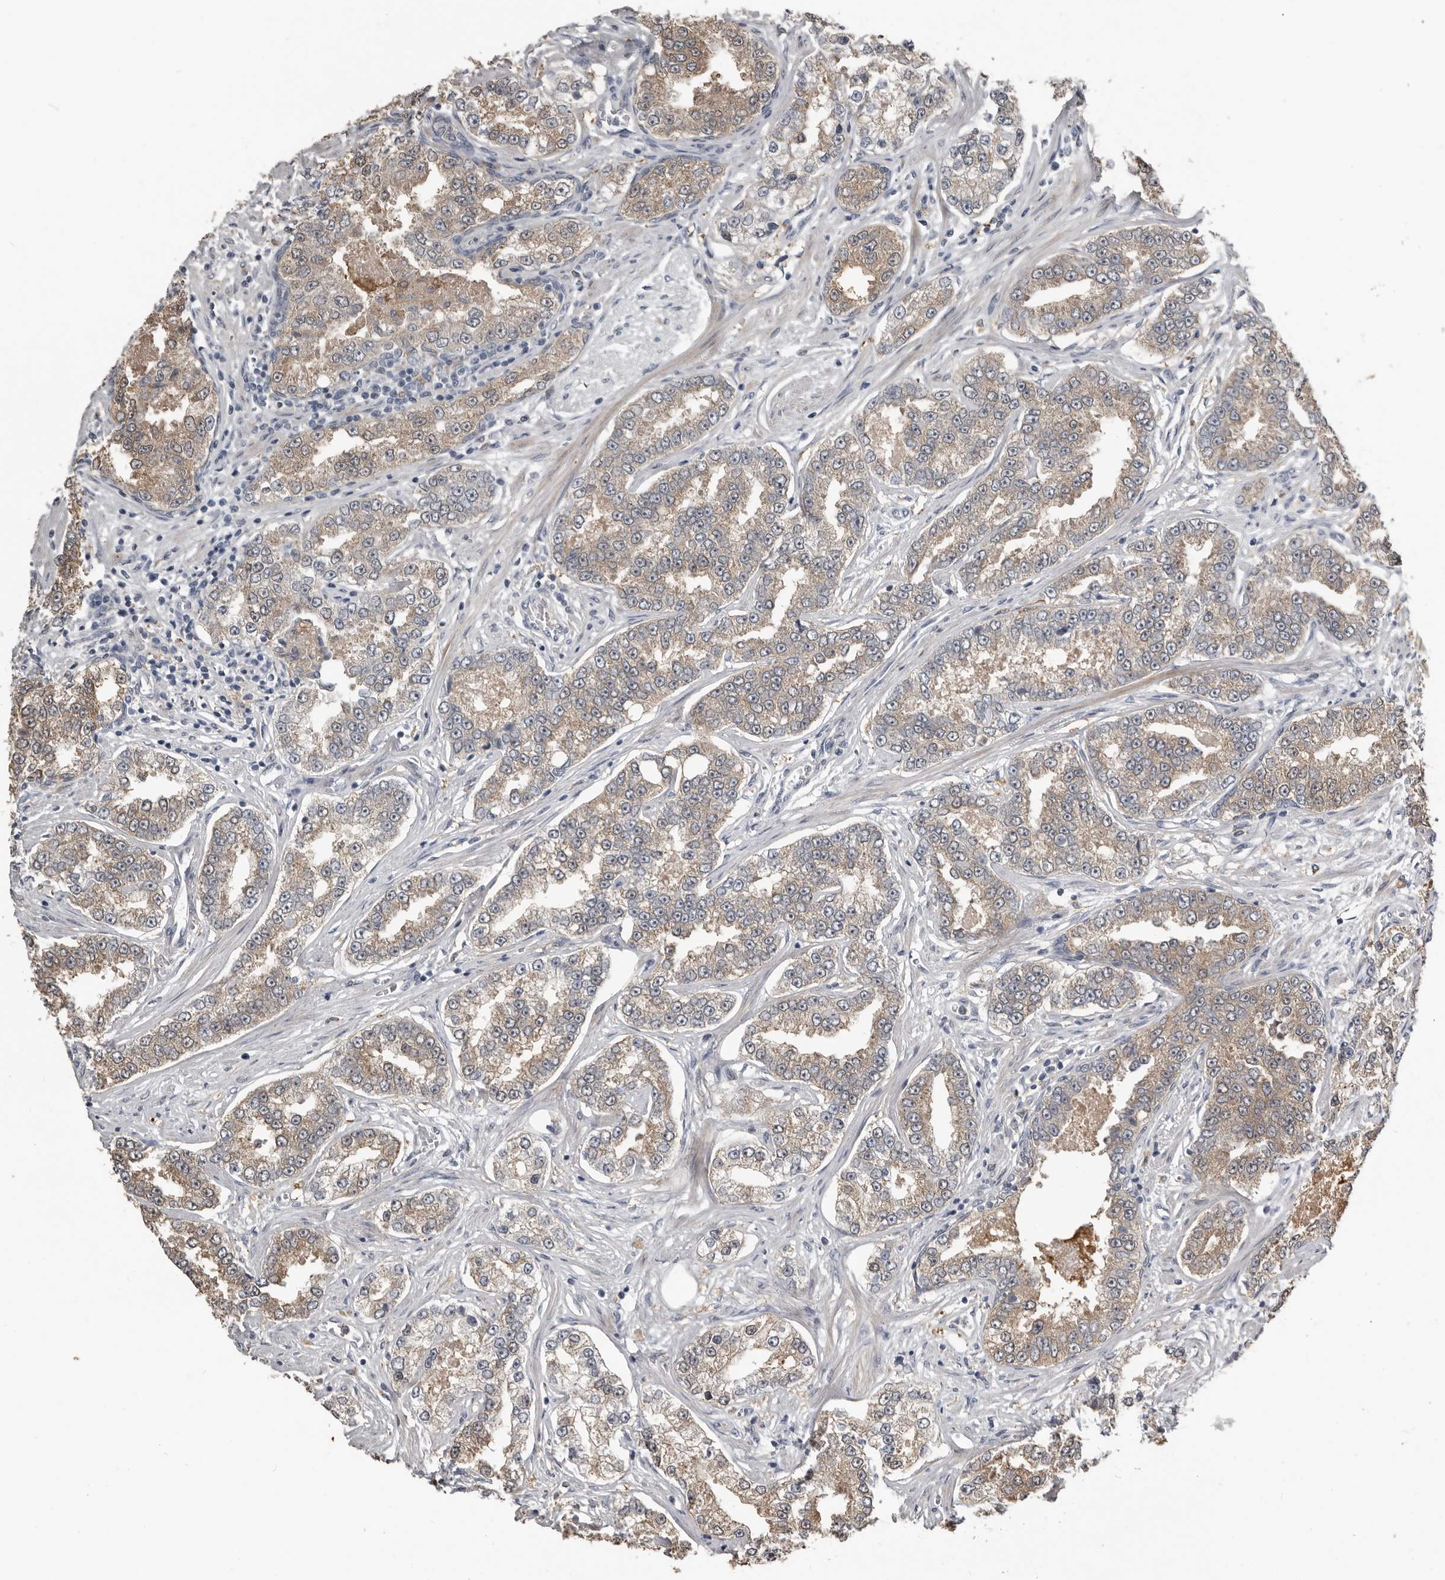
{"staining": {"intensity": "weak", "quantity": ">75%", "location": "cytoplasmic/membranous"}, "tissue": "prostate cancer", "cell_type": "Tumor cells", "image_type": "cancer", "snomed": [{"axis": "morphology", "description": "Normal tissue, NOS"}, {"axis": "morphology", "description": "Adenocarcinoma, High grade"}, {"axis": "topography", "description": "Prostate"}], "caption": "Approximately >75% of tumor cells in human prostate cancer show weak cytoplasmic/membranous protein positivity as visualized by brown immunohistochemical staining.", "gene": "KCNJ8", "patient": {"sex": "male", "age": 83}}